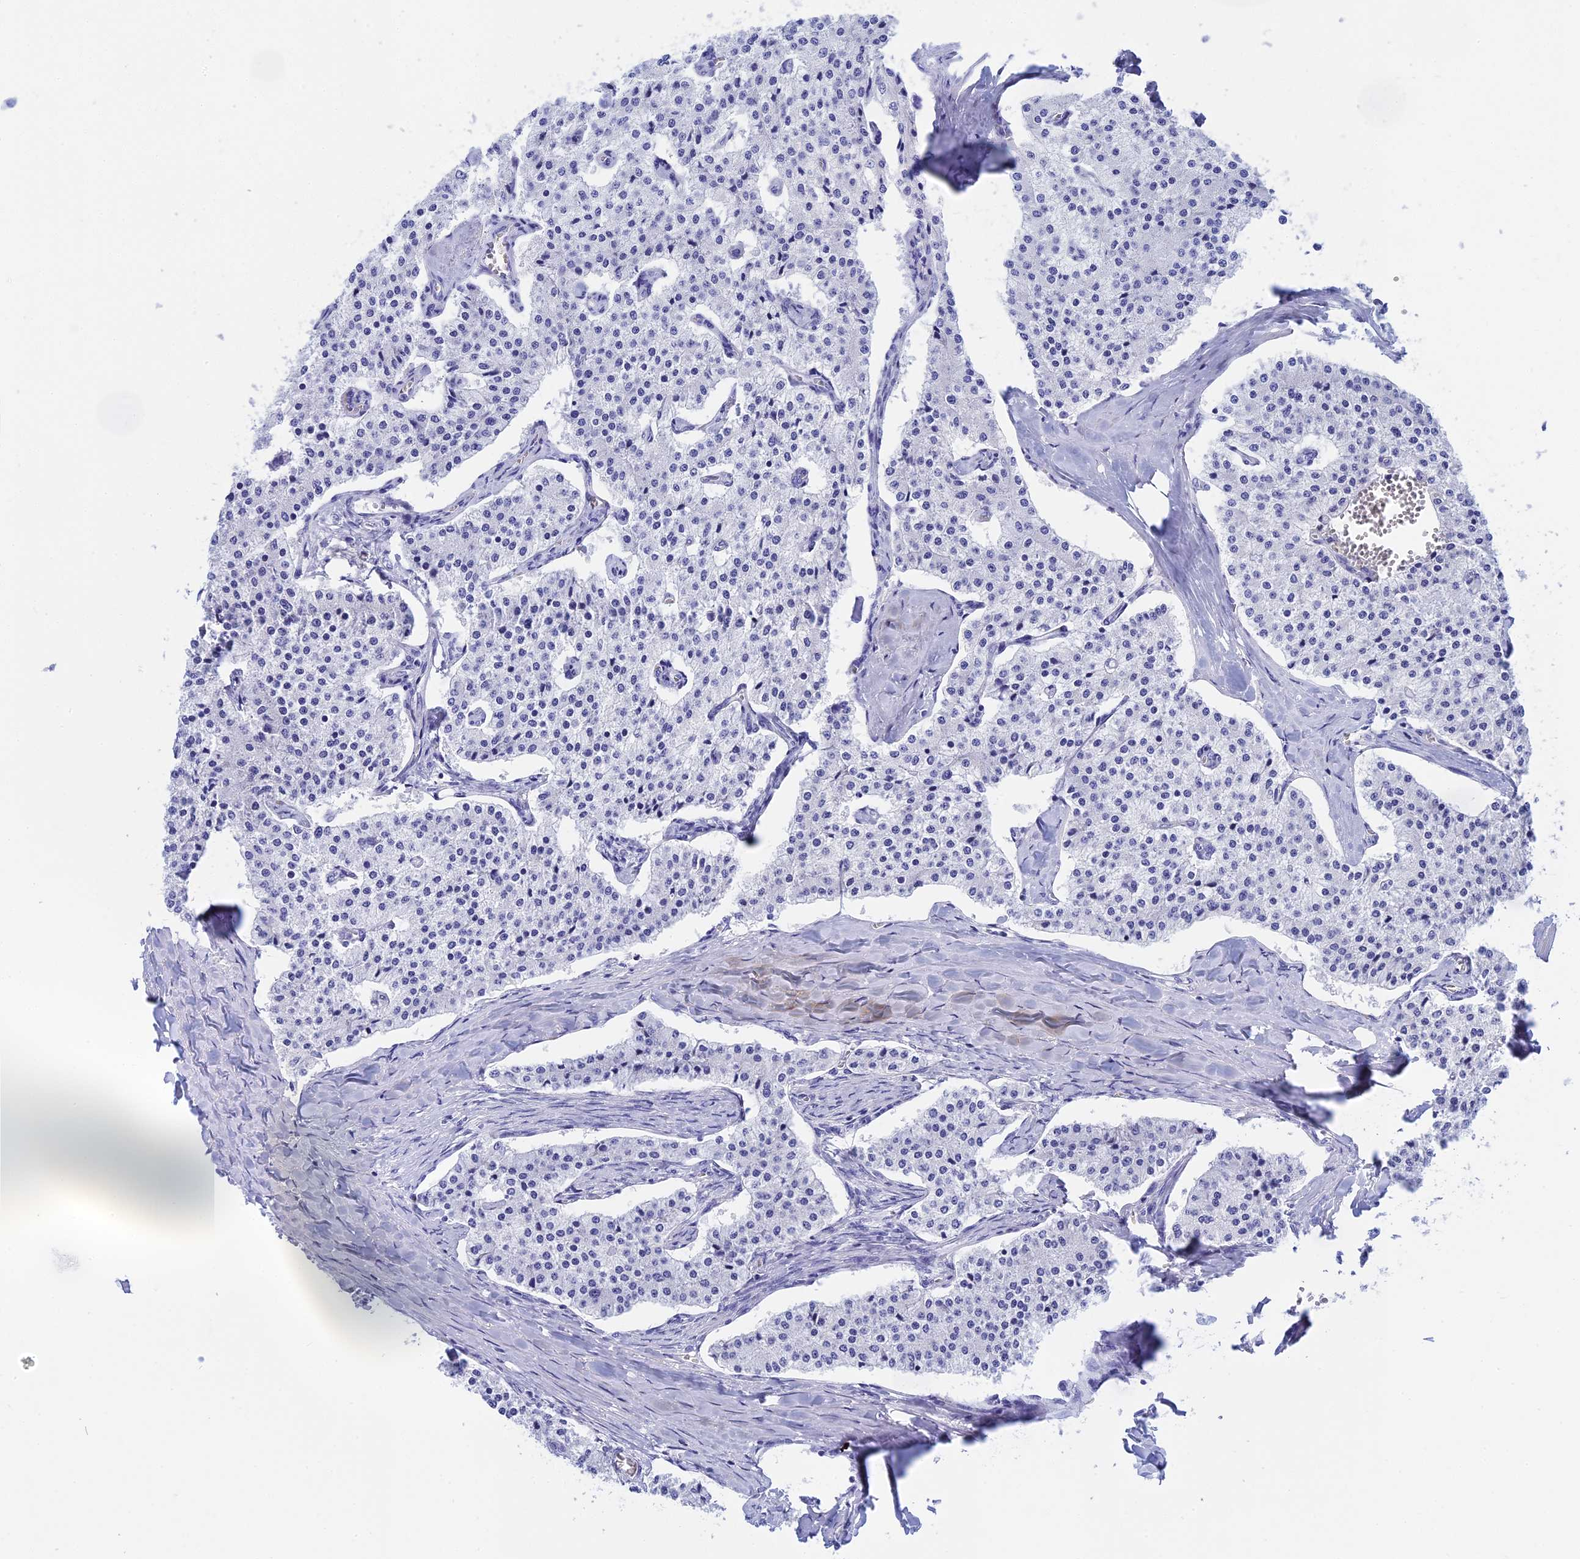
{"staining": {"intensity": "negative", "quantity": "none", "location": "none"}, "tissue": "carcinoid", "cell_type": "Tumor cells", "image_type": "cancer", "snomed": [{"axis": "morphology", "description": "Carcinoid, malignant, NOS"}, {"axis": "topography", "description": "Colon"}], "caption": "Human carcinoid (malignant) stained for a protein using immunohistochemistry shows no positivity in tumor cells.", "gene": "TEX101", "patient": {"sex": "female", "age": 52}}